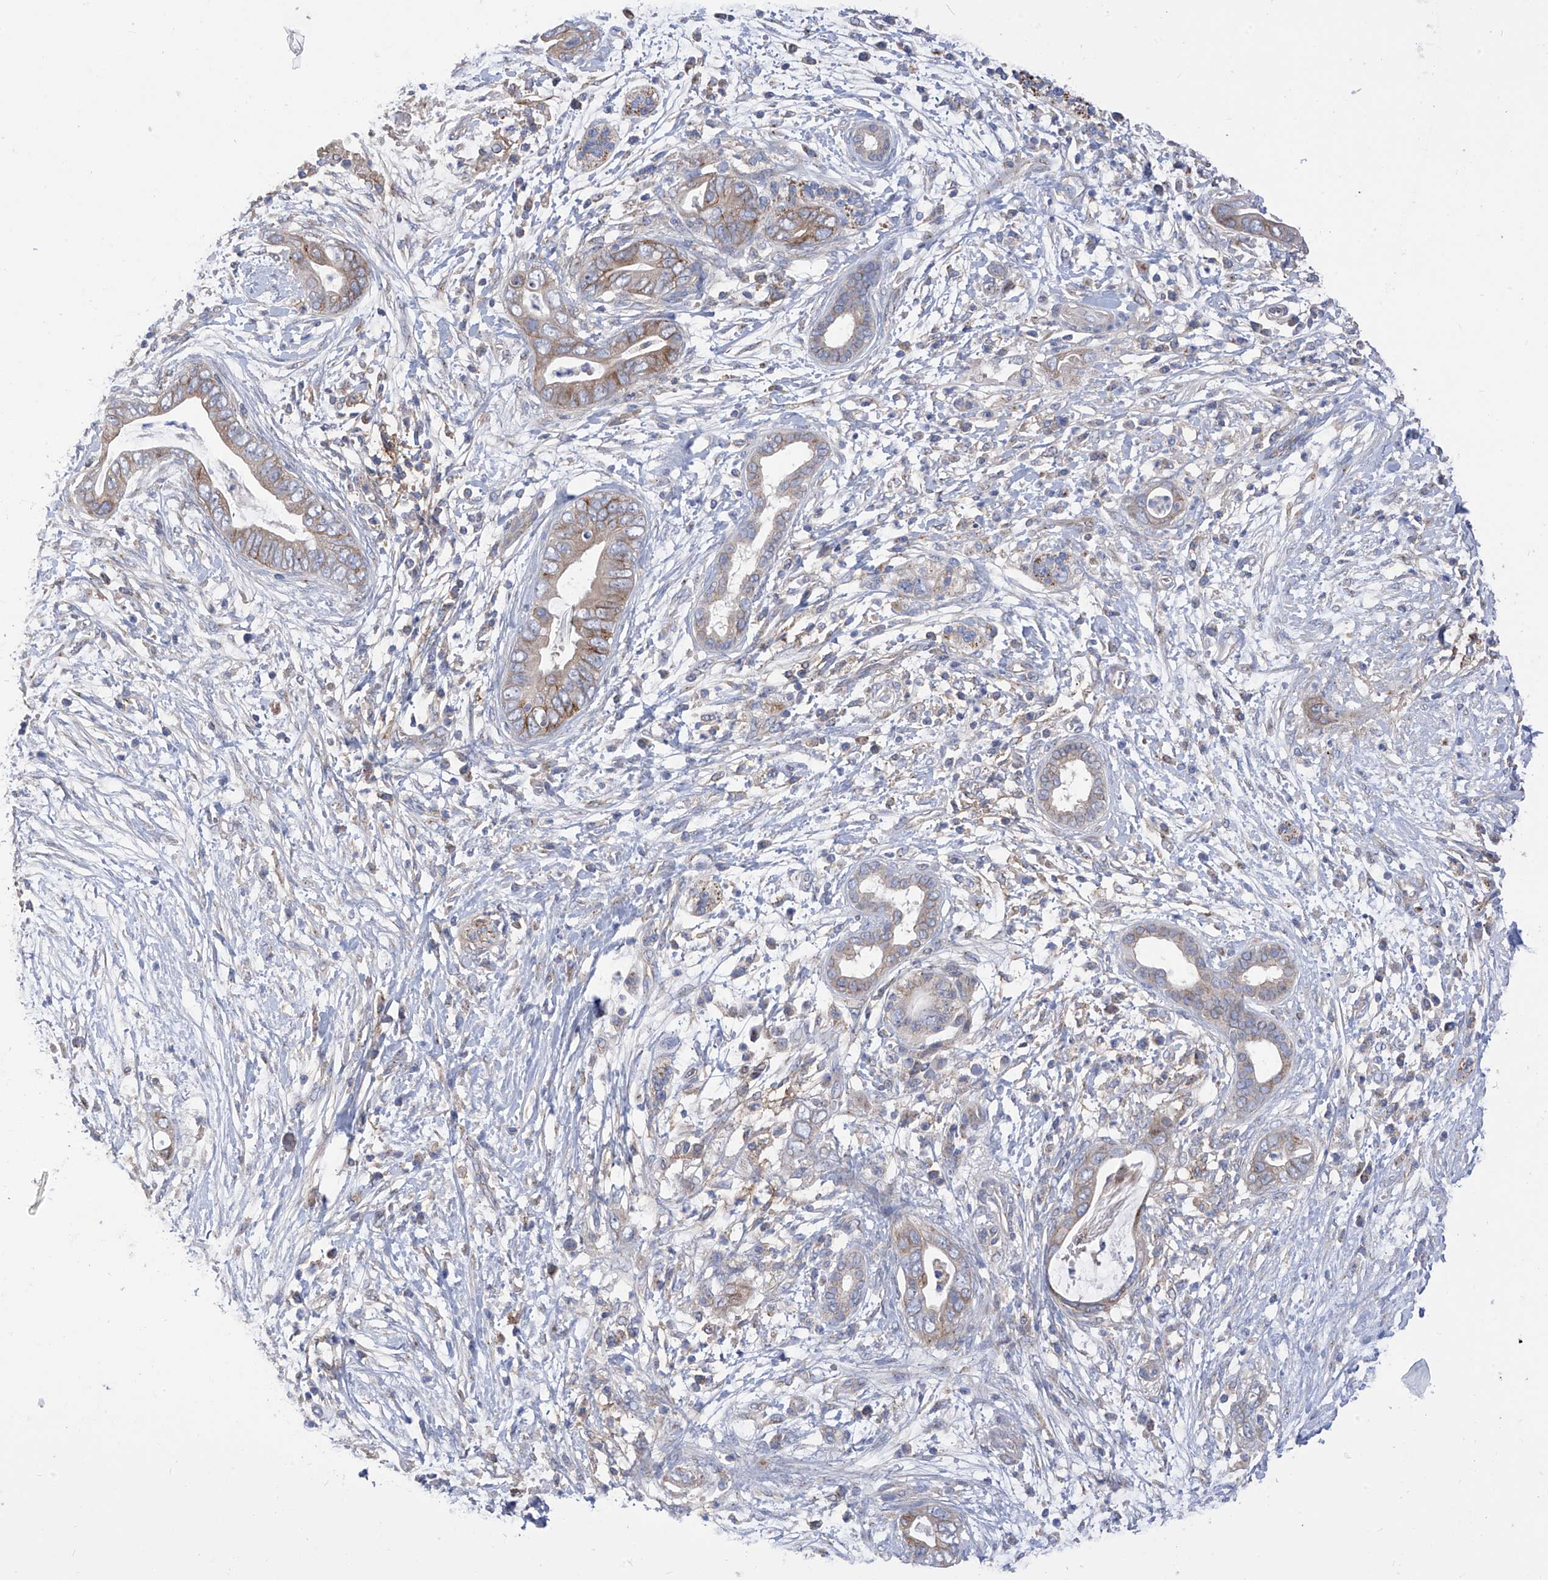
{"staining": {"intensity": "moderate", "quantity": "25%-75%", "location": "cytoplasmic/membranous"}, "tissue": "pancreatic cancer", "cell_type": "Tumor cells", "image_type": "cancer", "snomed": [{"axis": "morphology", "description": "Adenocarcinoma, NOS"}, {"axis": "topography", "description": "Pancreas"}], "caption": "A high-resolution histopathology image shows IHC staining of pancreatic cancer, which reveals moderate cytoplasmic/membranous expression in approximately 25%-75% of tumor cells.", "gene": "P2RX7", "patient": {"sex": "male", "age": 75}}